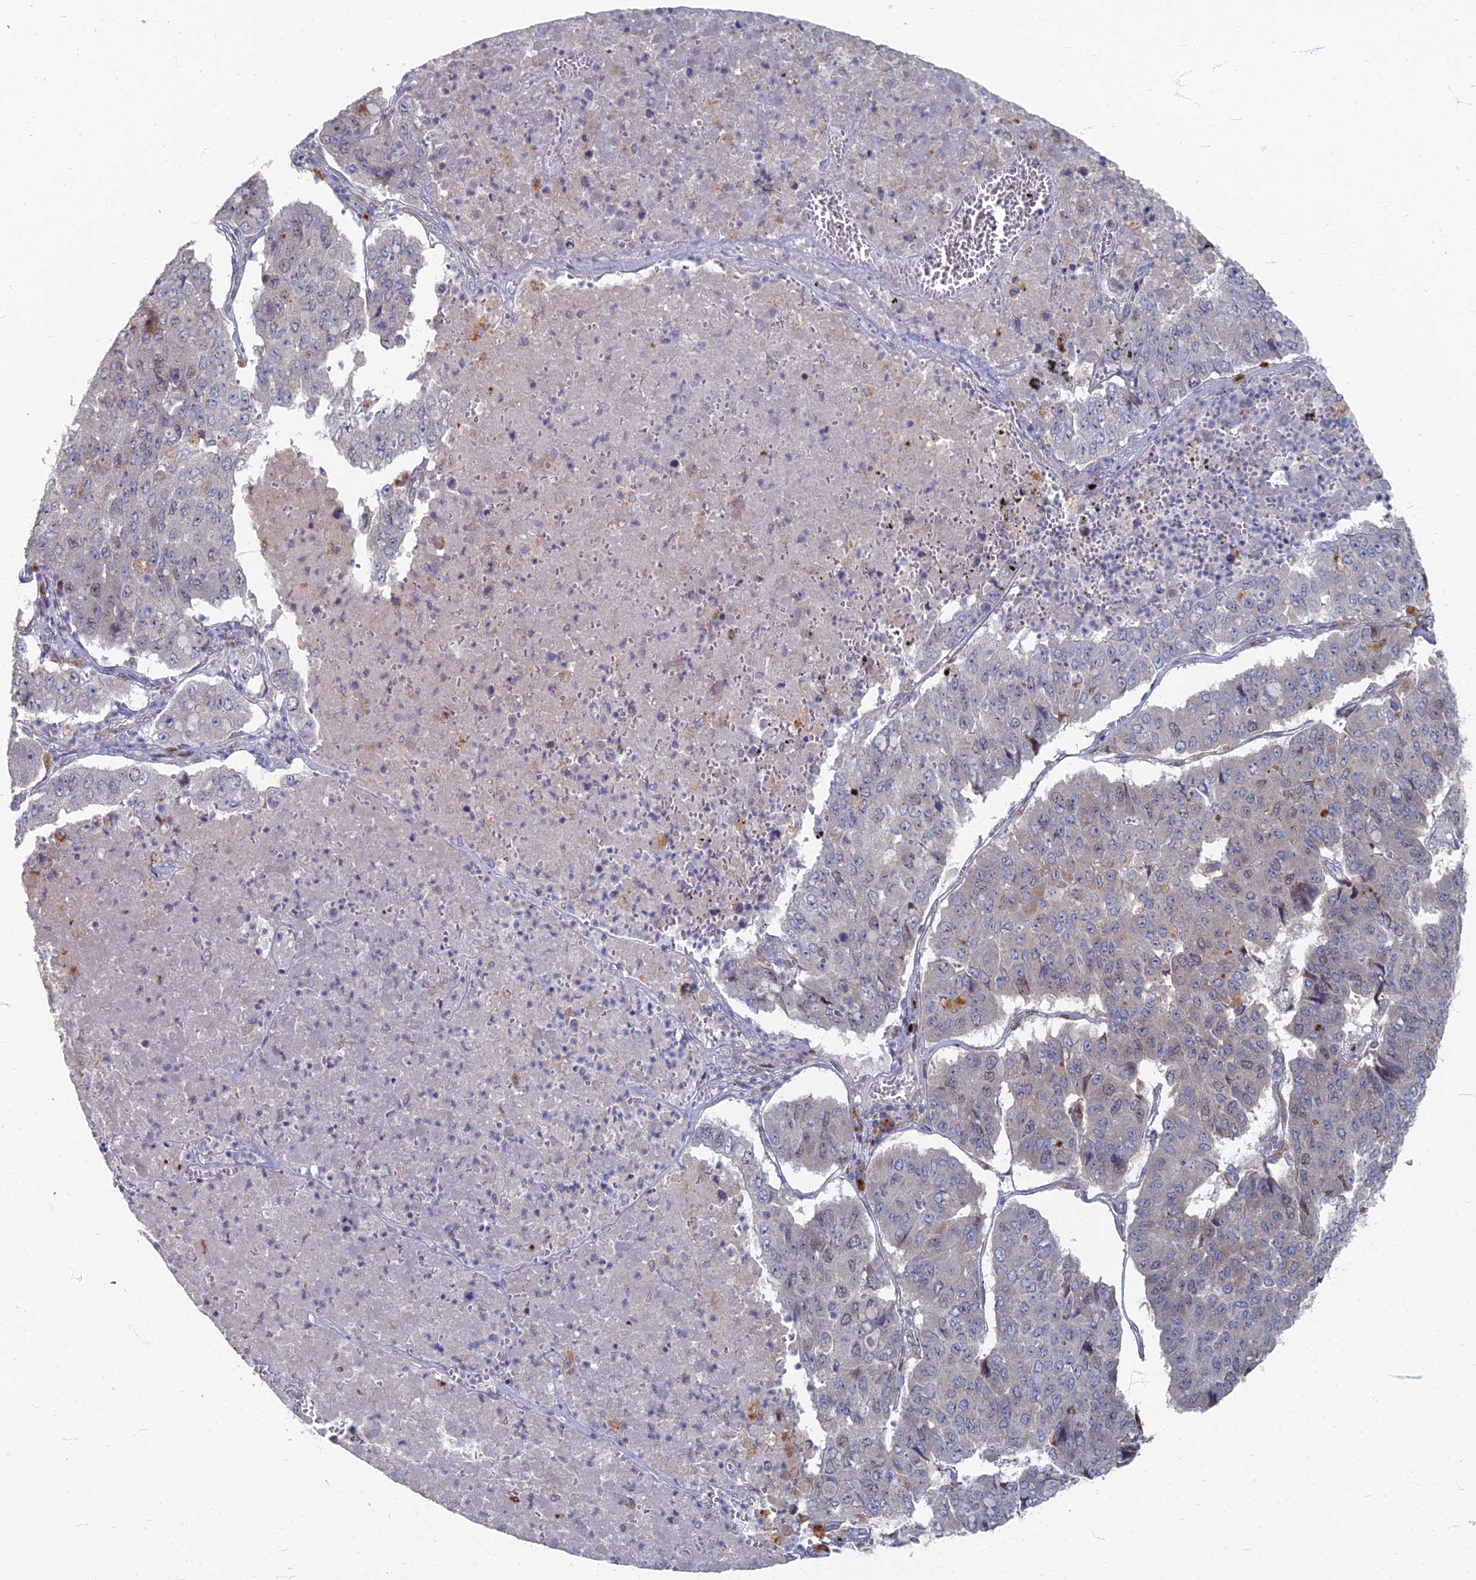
{"staining": {"intensity": "negative", "quantity": "none", "location": "none"}, "tissue": "pancreatic cancer", "cell_type": "Tumor cells", "image_type": "cancer", "snomed": [{"axis": "morphology", "description": "Adenocarcinoma, NOS"}, {"axis": "topography", "description": "Pancreas"}], "caption": "IHC image of neoplastic tissue: adenocarcinoma (pancreatic) stained with DAB exhibits no significant protein staining in tumor cells.", "gene": "TMEM128", "patient": {"sex": "male", "age": 50}}